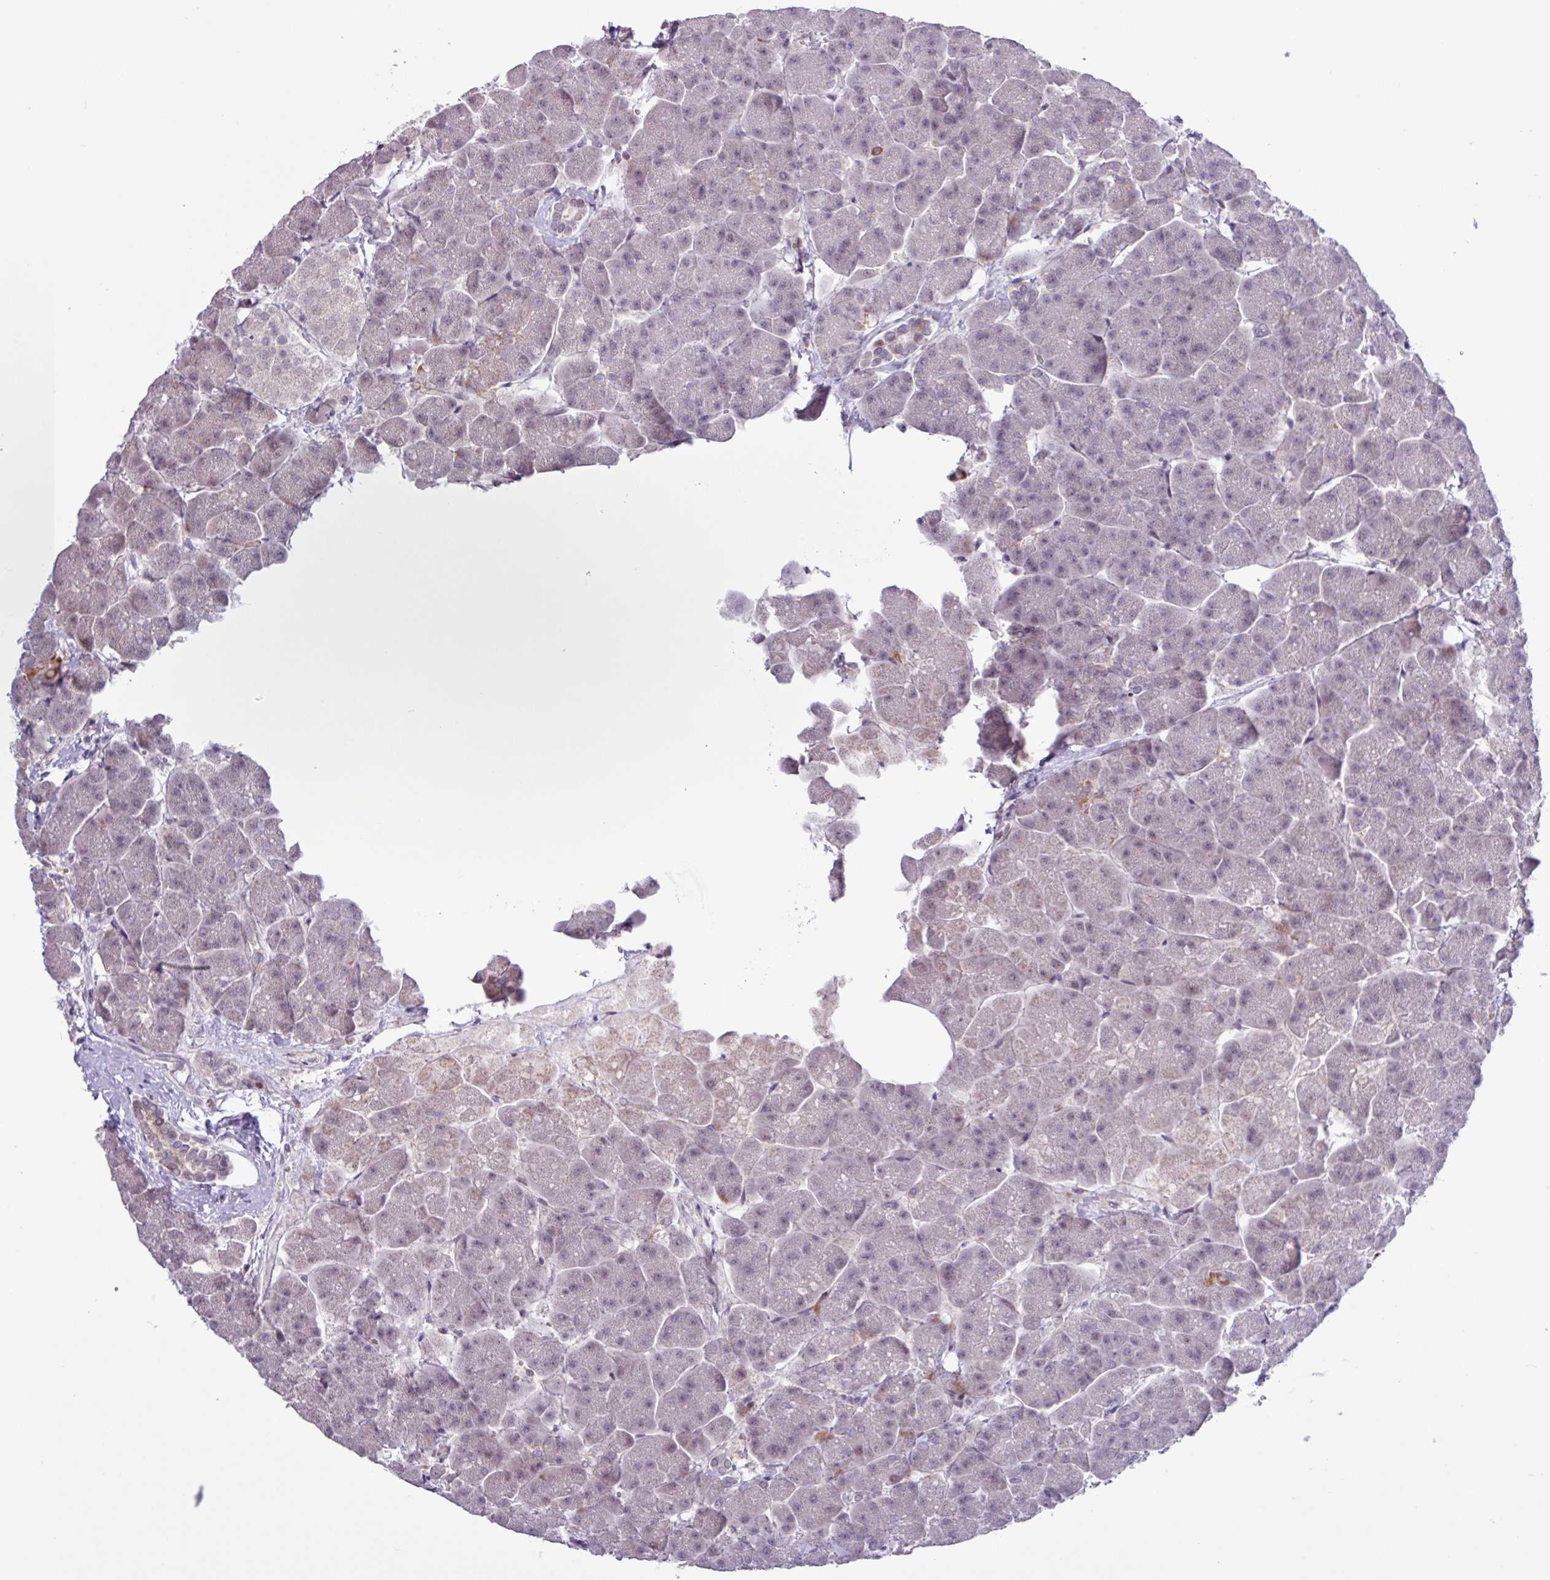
{"staining": {"intensity": "moderate", "quantity": "25%-75%", "location": "cytoplasmic/membranous,nuclear"}, "tissue": "pancreas", "cell_type": "Exocrine glandular cells", "image_type": "normal", "snomed": [{"axis": "morphology", "description": "Normal tissue, NOS"}, {"axis": "topography", "description": "Pancreas"}, {"axis": "topography", "description": "Peripheral nerve tissue"}], "caption": "IHC of unremarkable pancreas shows medium levels of moderate cytoplasmic/membranous,nuclear positivity in about 25%-75% of exocrine glandular cells.", "gene": "RTL3", "patient": {"sex": "male", "age": 54}}